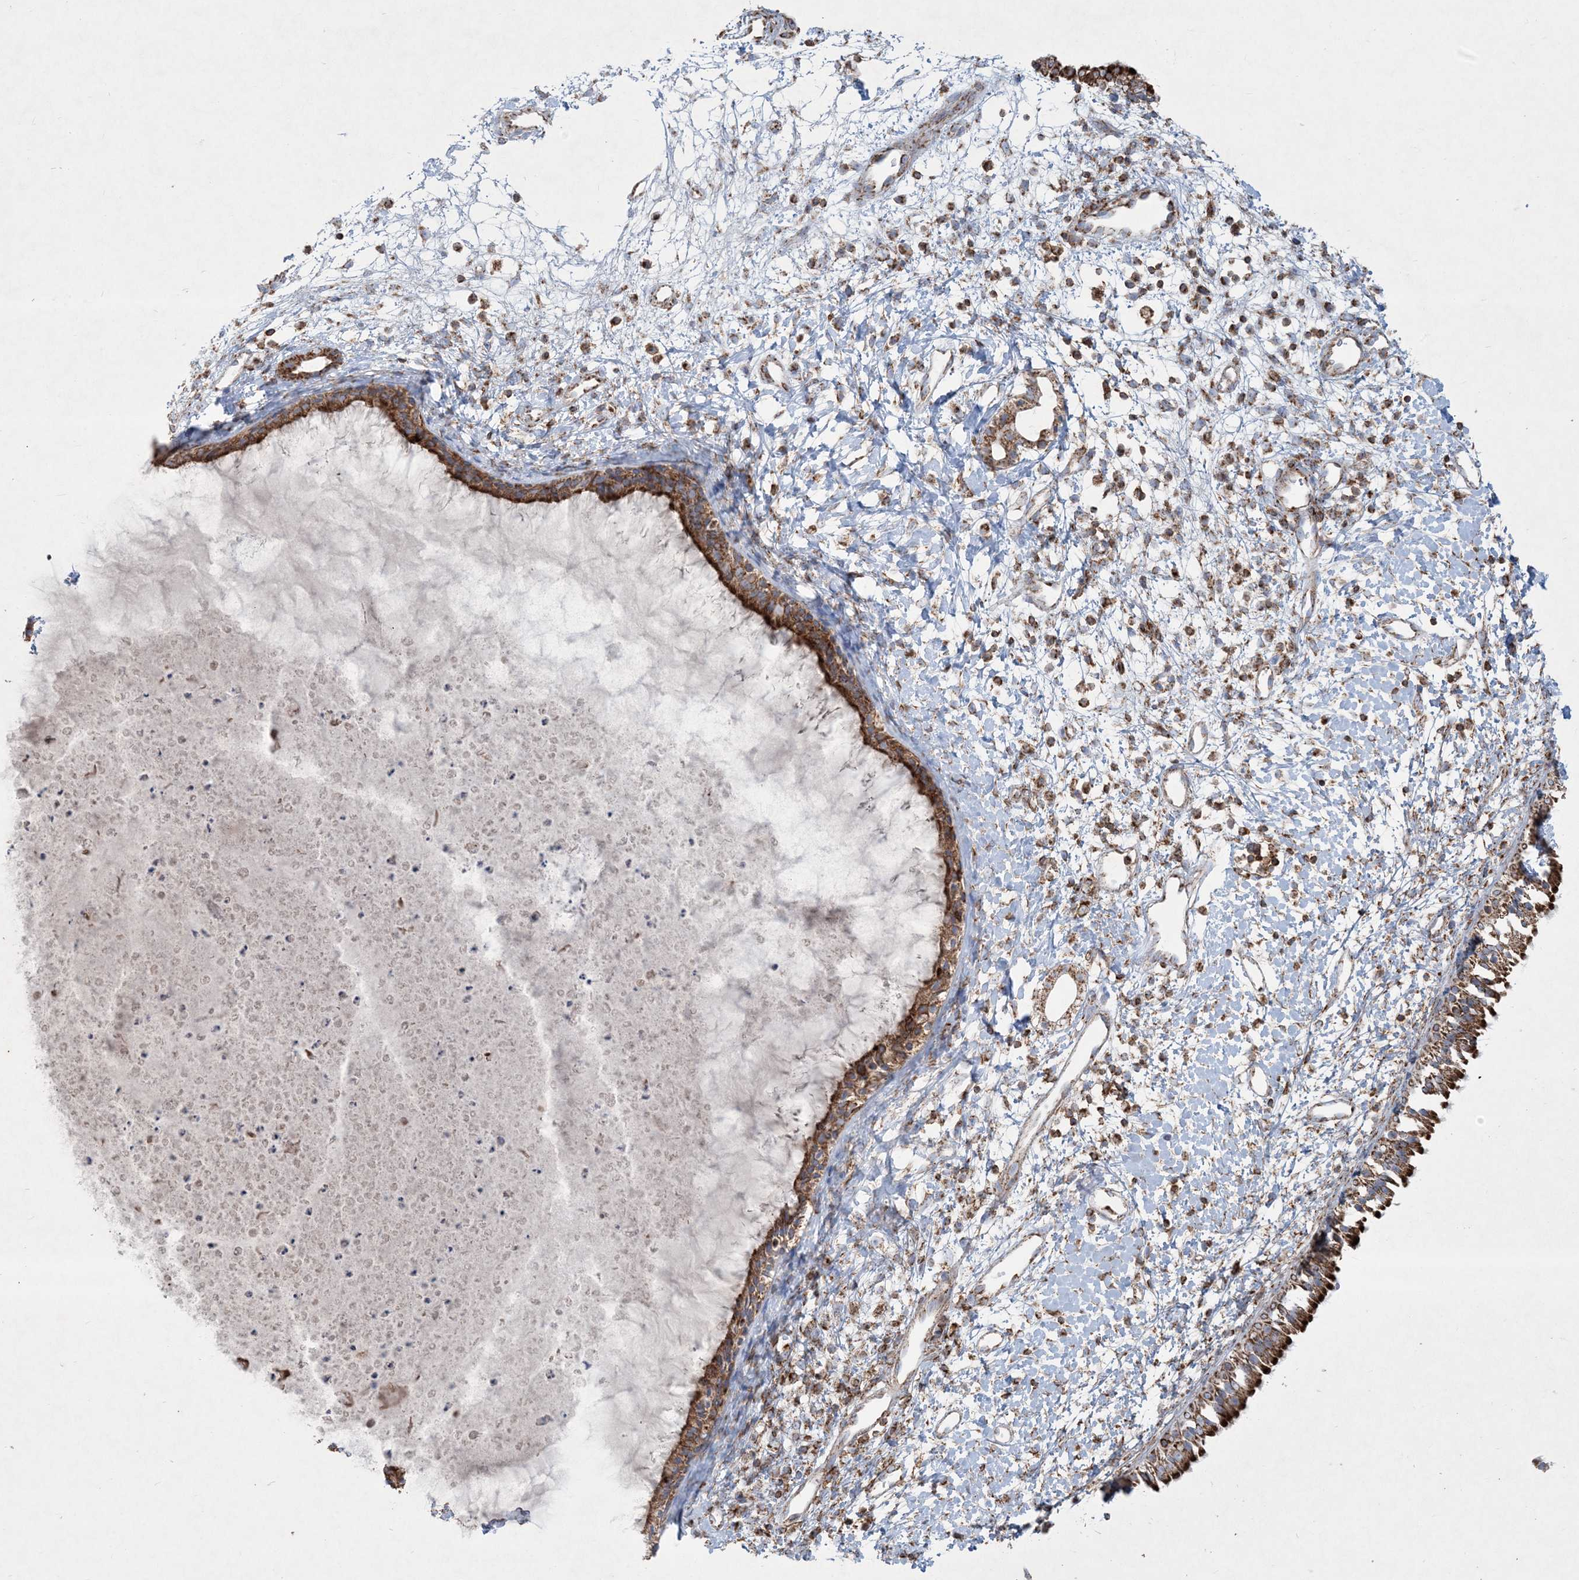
{"staining": {"intensity": "strong", "quantity": ">75%", "location": "cytoplasmic/membranous"}, "tissue": "nasopharynx", "cell_type": "Respiratory epithelial cells", "image_type": "normal", "snomed": [{"axis": "morphology", "description": "Normal tissue, NOS"}, {"axis": "topography", "description": "Nasopharynx"}], "caption": "Immunohistochemical staining of unremarkable nasopharynx demonstrates >75% levels of strong cytoplasmic/membranous protein positivity in approximately >75% of respiratory epithelial cells. Nuclei are stained in blue.", "gene": "BEND4", "patient": {"sex": "male", "age": 22}}